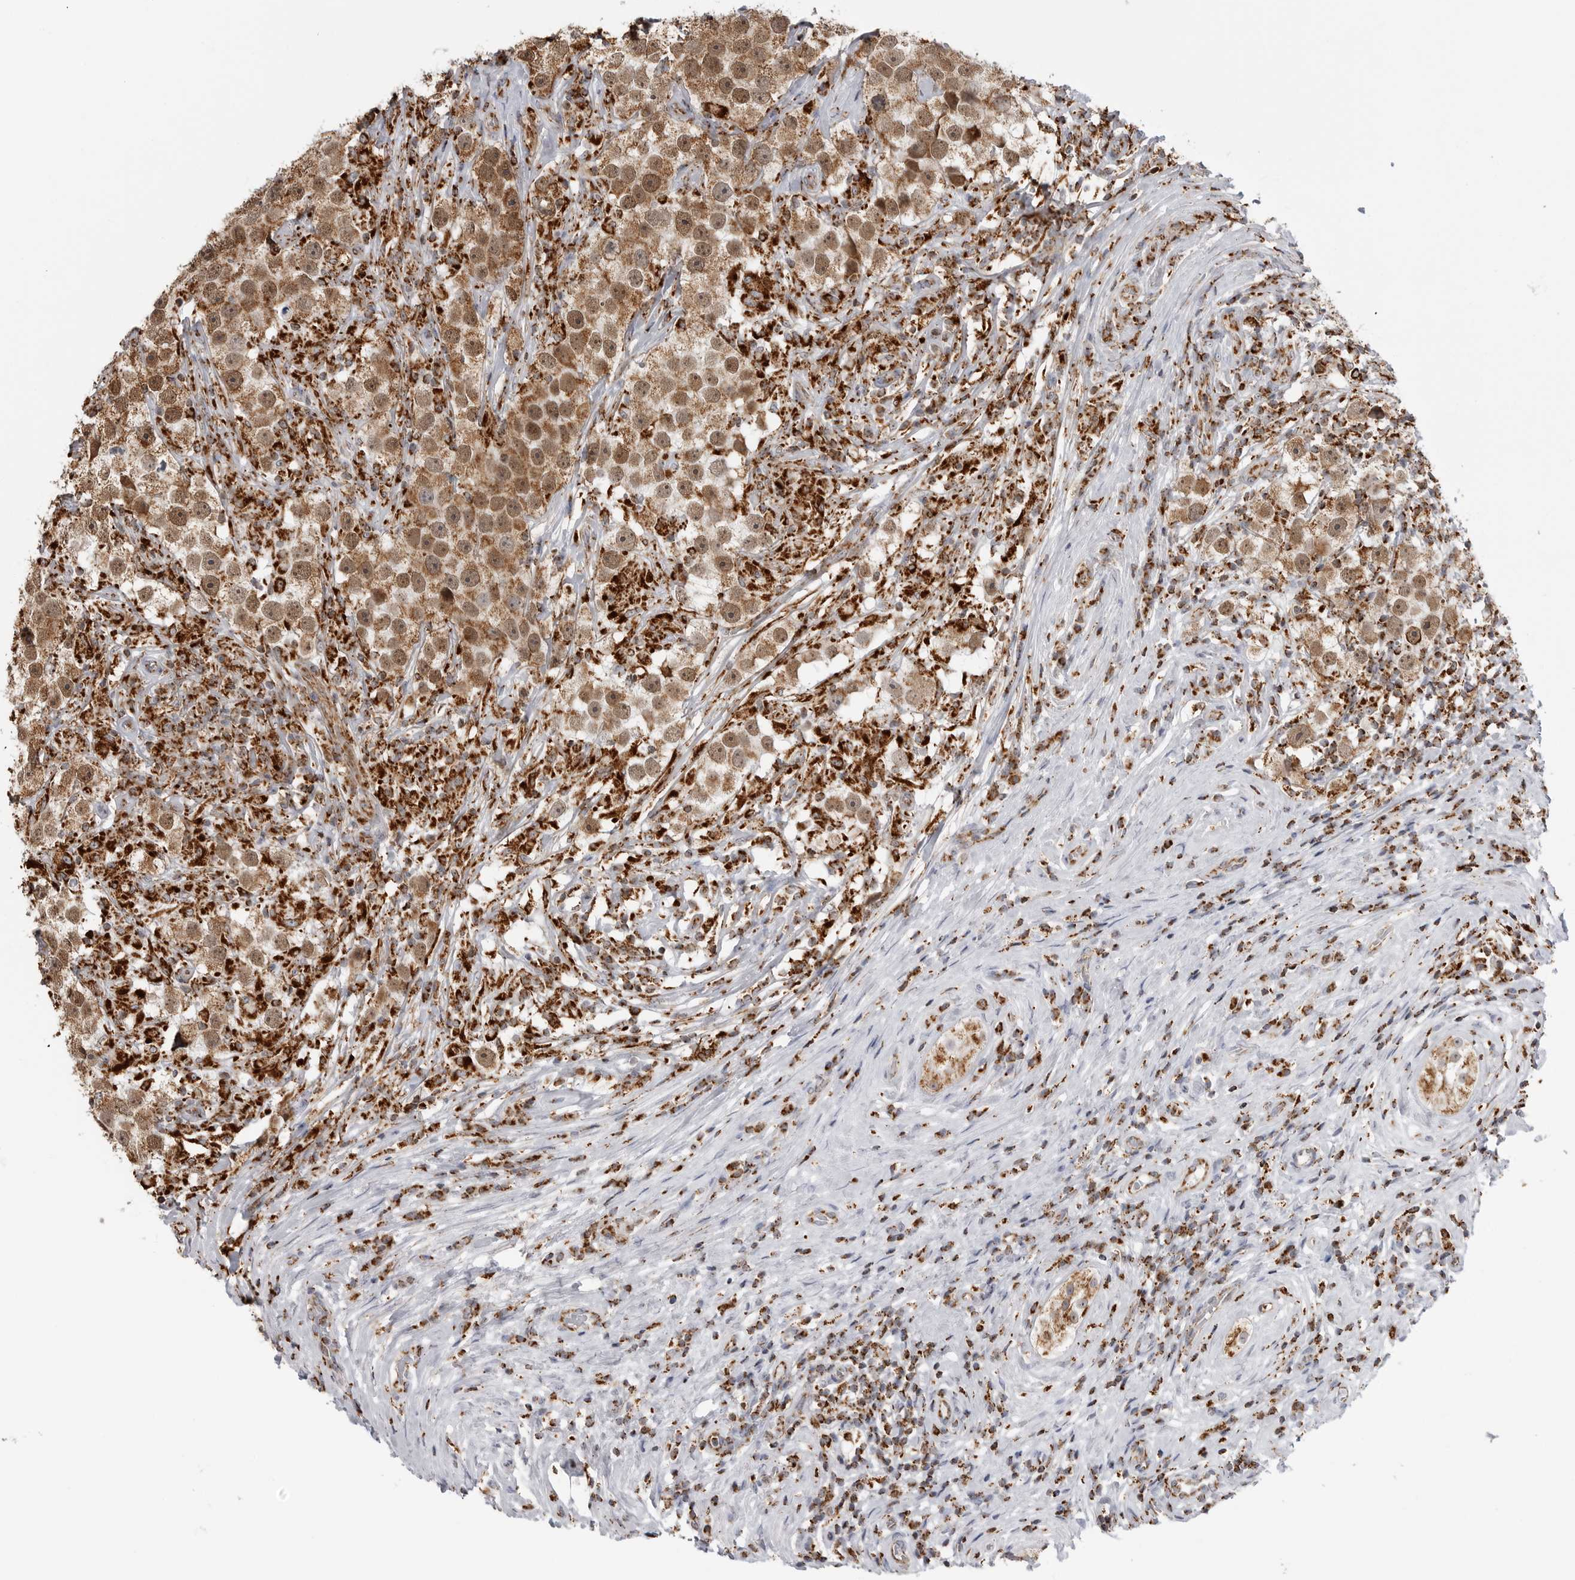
{"staining": {"intensity": "moderate", "quantity": ">75%", "location": "cytoplasmic/membranous,nuclear"}, "tissue": "testis cancer", "cell_type": "Tumor cells", "image_type": "cancer", "snomed": [{"axis": "morphology", "description": "Seminoma, NOS"}, {"axis": "topography", "description": "Testis"}], "caption": "Protein staining by immunohistochemistry exhibits moderate cytoplasmic/membranous and nuclear staining in approximately >75% of tumor cells in testis seminoma. (DAB IHC, brown staining for protein, blue staining for nuclei).", "gene": "COX5A", "patient": {"sex": "male", "age": 49}}